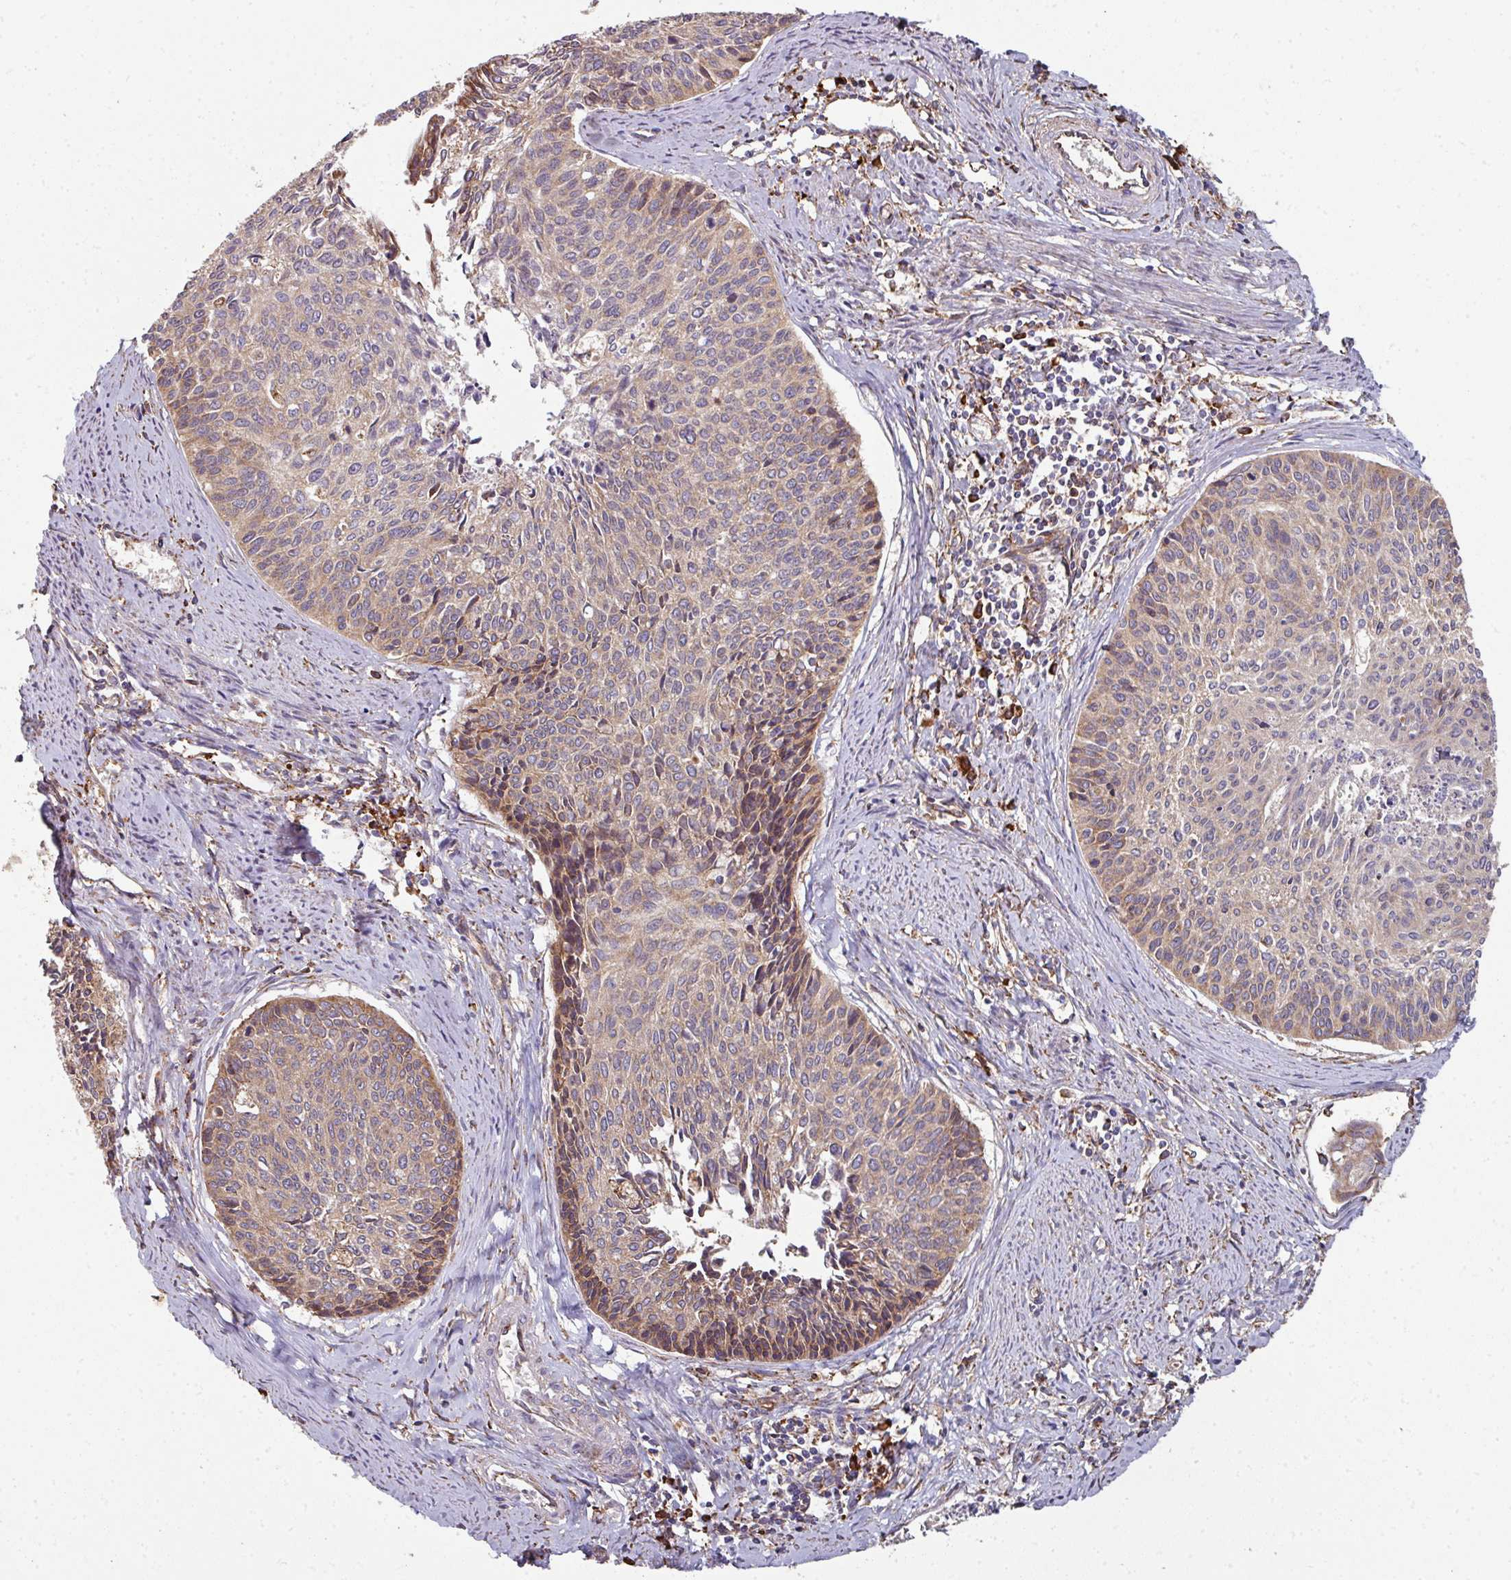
{"staining": {"intensity": "moderate", "quantity": "<25%", "location": "cytoplasmic/membranous"}, "tissue": "cervical cancer", "cell_type": "Tumor cells", "image_type": "cancer", "snomed": [{"axis": "morphology", "description": "Squamous cell carcinoma, NOS"}, {"axis": "topography", "description": "Cervix"}], "caption": "Immunohistochemistry (DAB (3,3'-diaminobenzidine)) staining of cervical cancer demonstrates moderate cytoplasmic/membranous protein staining in approximately <25% of tumor cells. (IHC, brightfield microscopy, high magnification).", "gene": "FAT4", "patient": {"sex": "female", "age": 55}}